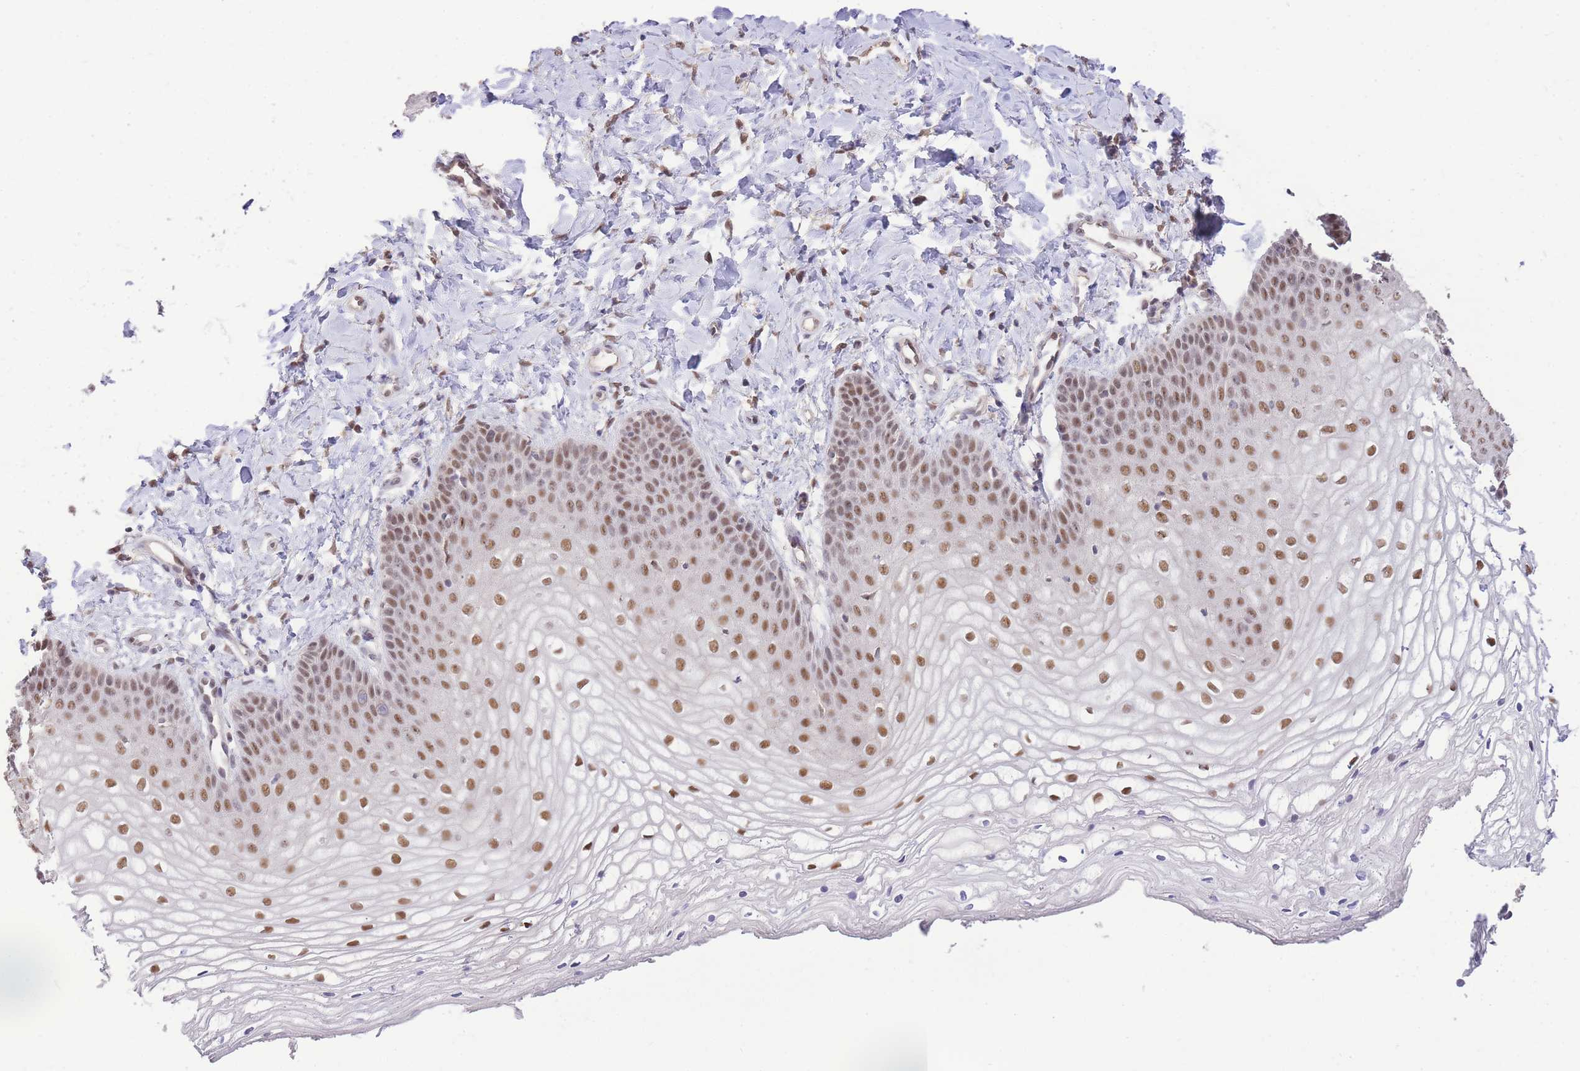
{"staining": {"intensity": "moderate", "quantity": ">75%", "location": "nuclear"}, "tissue": "vagina", "cell_type": "Squamous epithelial cells", "image_type": "normal", "snomed": [{"axis": "morphology", "description": "Normal tissue, NOS"}, {"axis": "topography", "description": "Vagina"}], "caption": "Approximately >75% of squamous epithelial cells in benign vagina exhibit moderate nuclear protein positivity as visualized by brown immunohistochemical staining.", "gene": "UBXN7", "patient": {"sex": "female", "age": 68}}